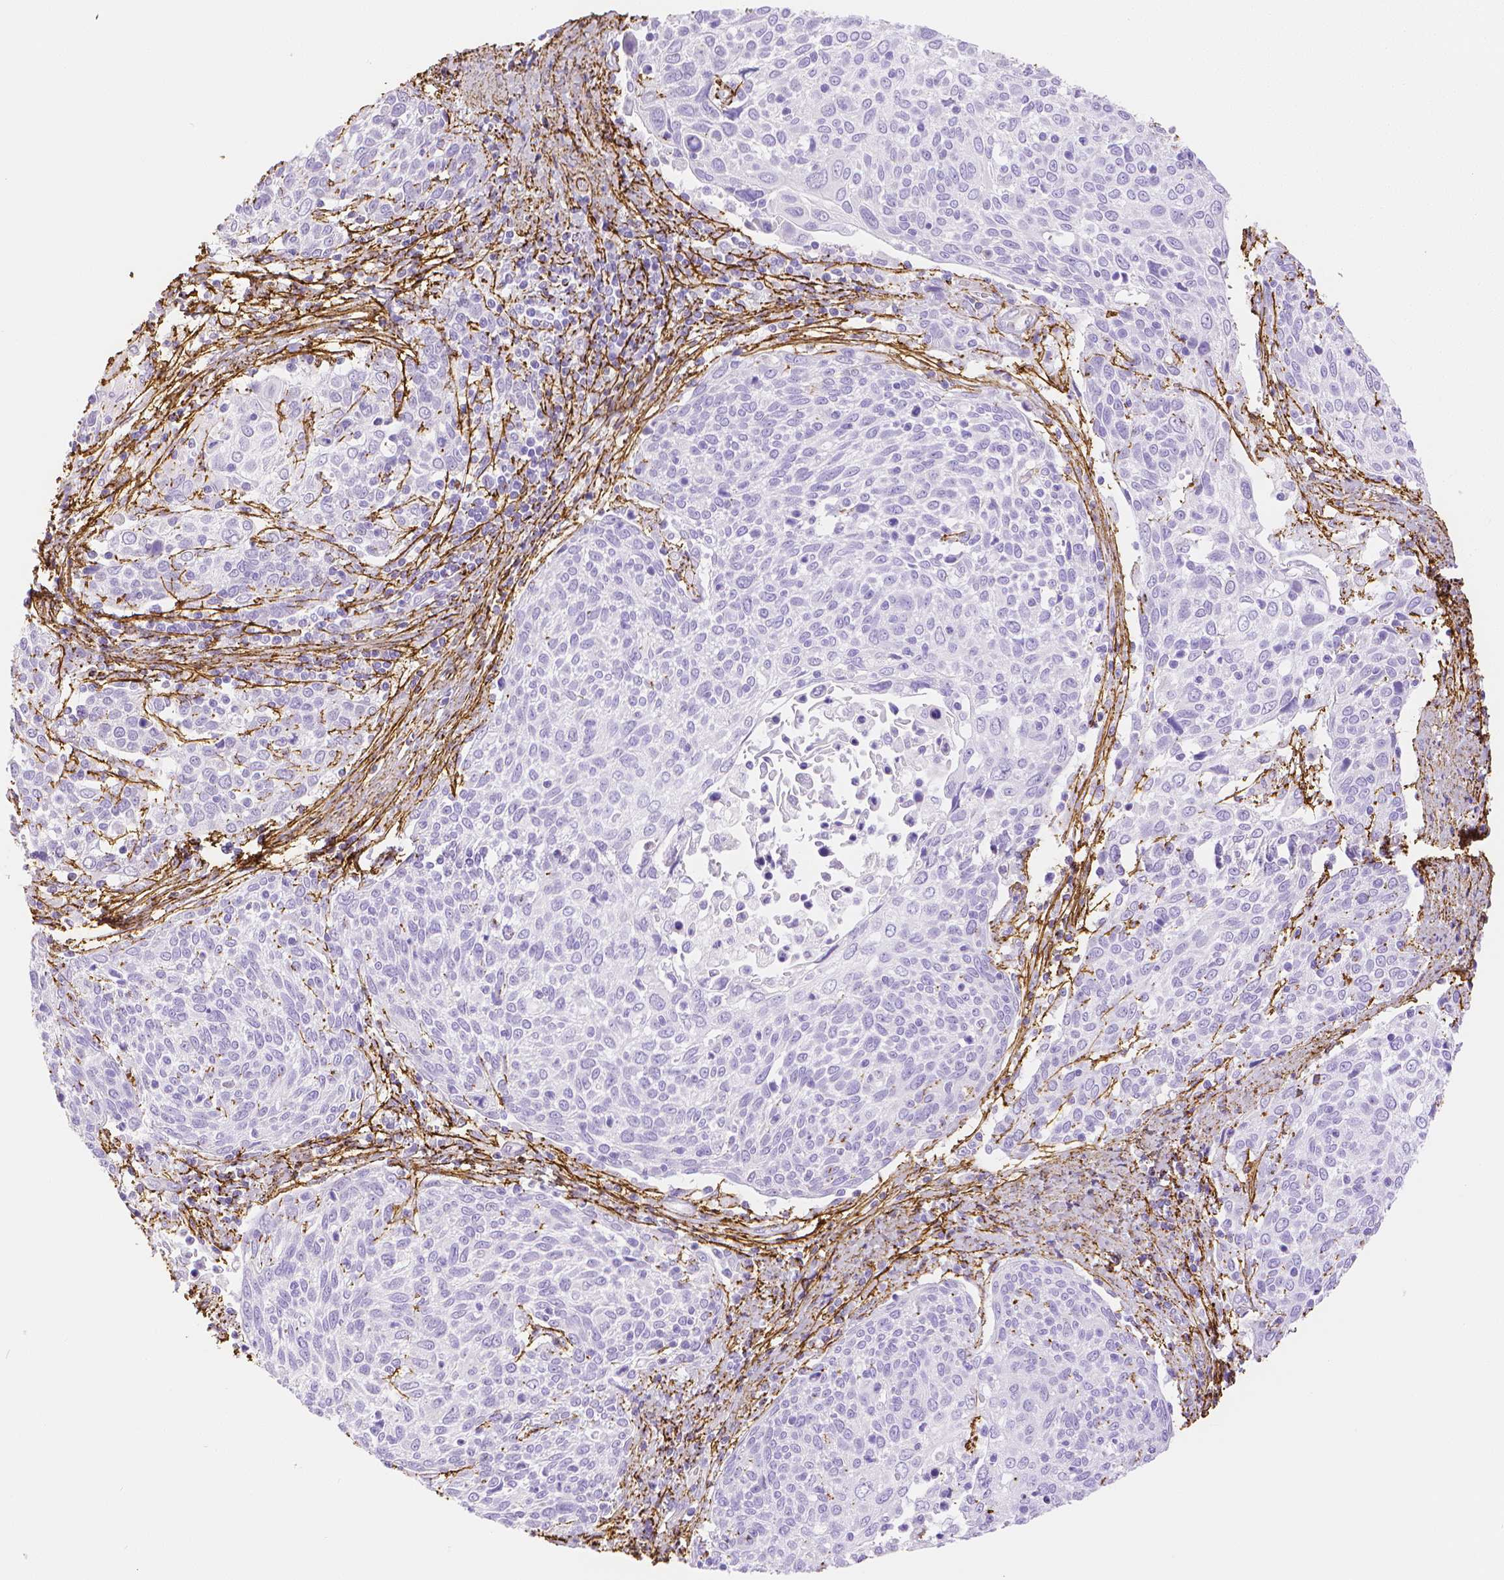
{"staining": {"intensity": "negative", "quantity": "none", "location": "none"}, "tissue": "cervical cancer", "cell_type": "Tumor cells", "image_type": "cancer", "snomed": [{"axis": "morphology", "description": "Squamous cell carcinoma, NOS"}, {"axis": "topography", "description": "Cervix"}], "caption": "IHC of human cervical cancer exhibits no positivity in tumor cells. The staining was performed using DAB (3,3'-diaminobenzidine) to visualize the protein expression in brown, while the nuclei were stained in blue with hematoxylin (Magnification: 20x).", "gene": "FBN1", "patient": {"sex": "female", "age": 61}}